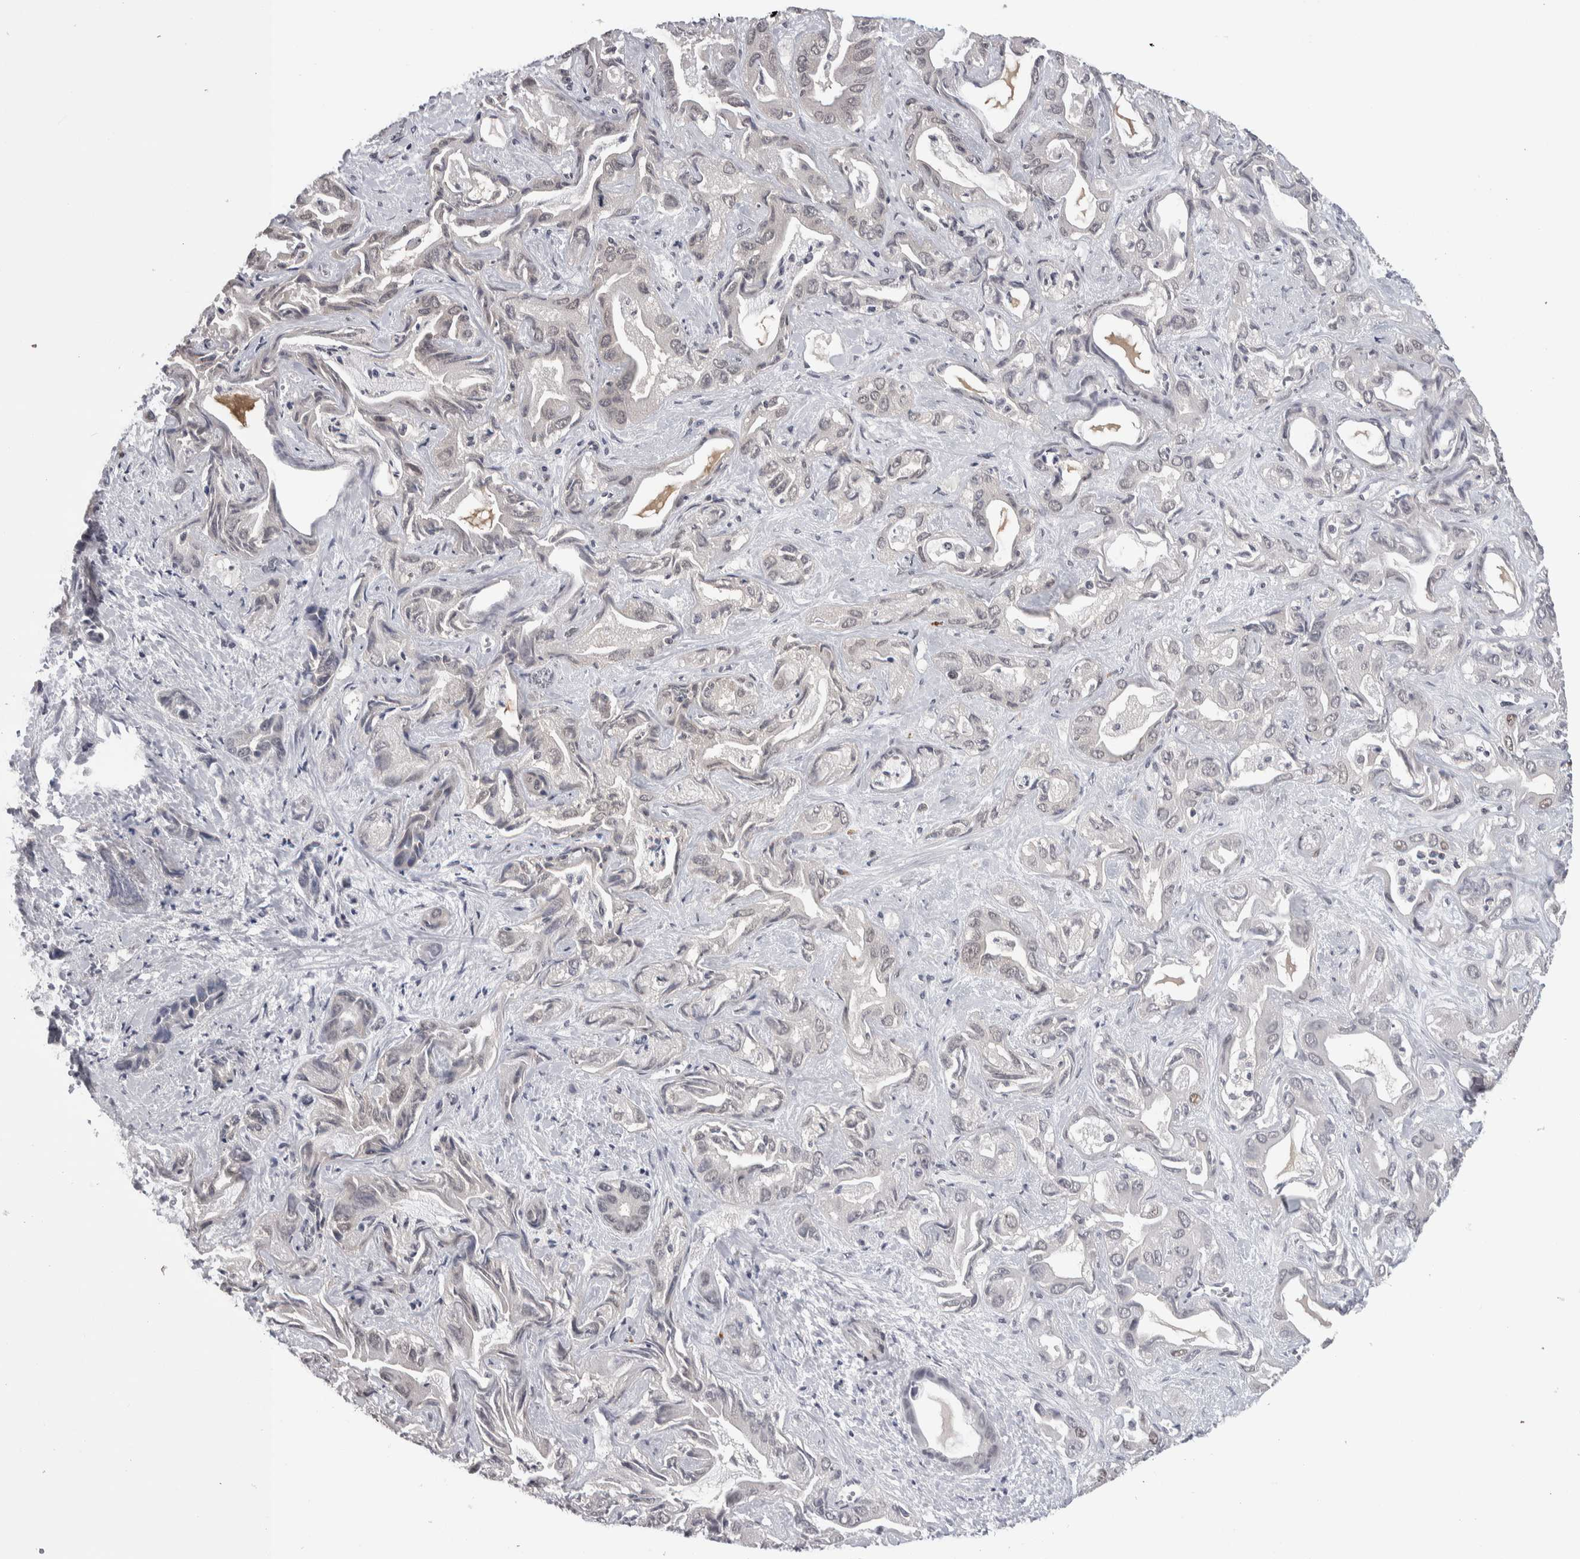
{"staining": {"intensity": "moderate", "quantity": "<25%", "location": "nuclear"}, "tissue": "liver cancer", "cell_type": "Tumor cells", "image_type": "cancer", "snomed": [{"axis": "morphology", "description": "Cholangiocarcinoma"}, {"axis": "topography", "description": "Liver"}], "caption": "Immunohistochemical staining of liver cholangiocarcinoma displays low levels of moderate nuclear positivity in about <25% of tumor cells.", "gene": "HEXIM2", "patient": {"sex": "female", "age": 52}}